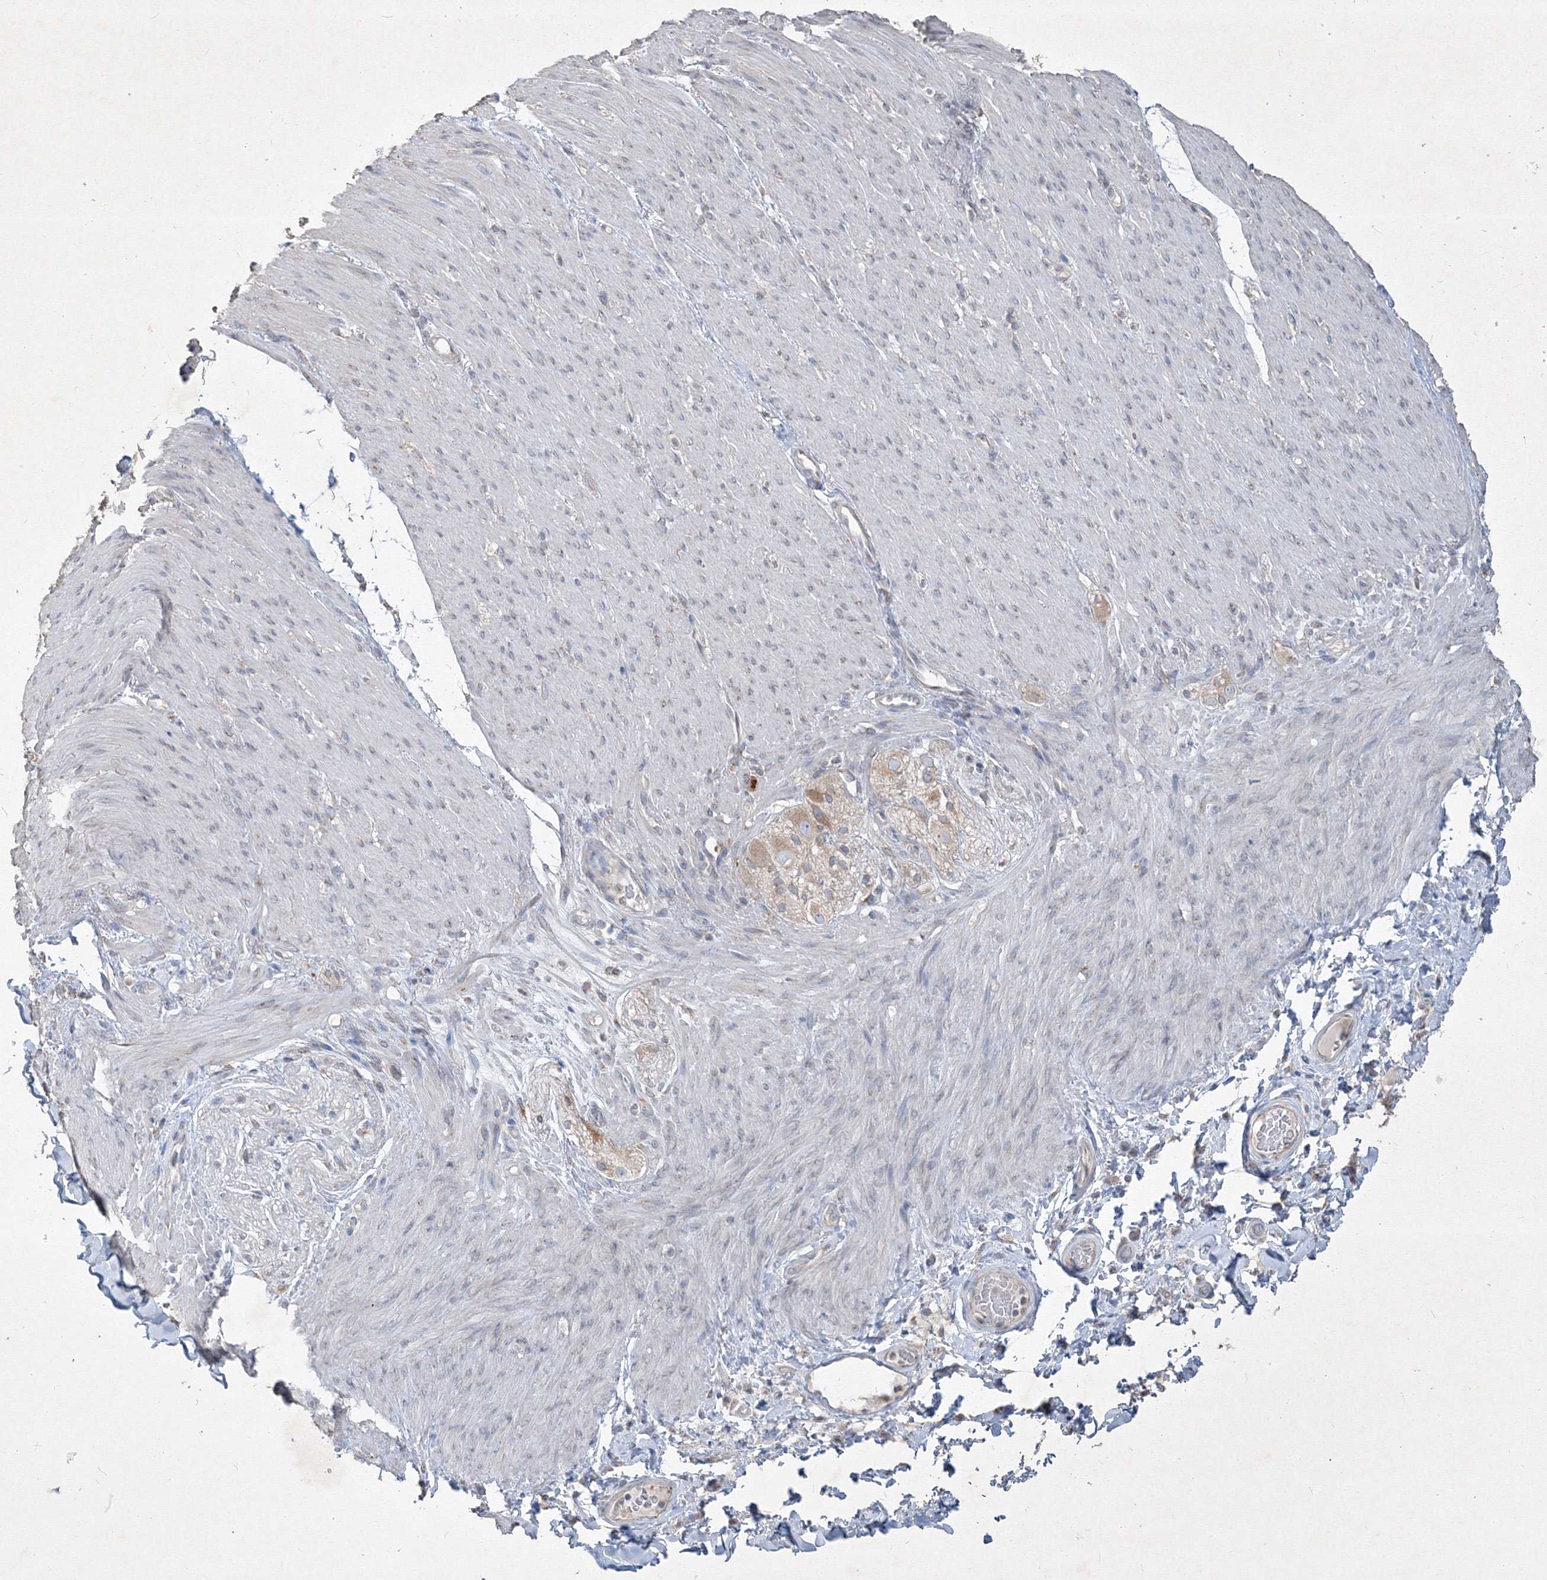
{"staining": {"intensity": "negative", "quantity": "none", "location": "none"}, "tissue": "adipose tissue", "cell_type": "Adipocytes", "image_type": "normal", "snomed": [{"axis": "morphology", "description": "Normal tissue, NOS"}, {"axis": "topography", "description": "Colon"}, {"axis": "topography", "description": "Peripheral nerve tissue"}], "caption": "Histopathology image shows no protein expression in adipocytes of unremarkable adipose tissue.", "gene": "IFNAR1", "patient": {"sex": "female", "age": 61}}